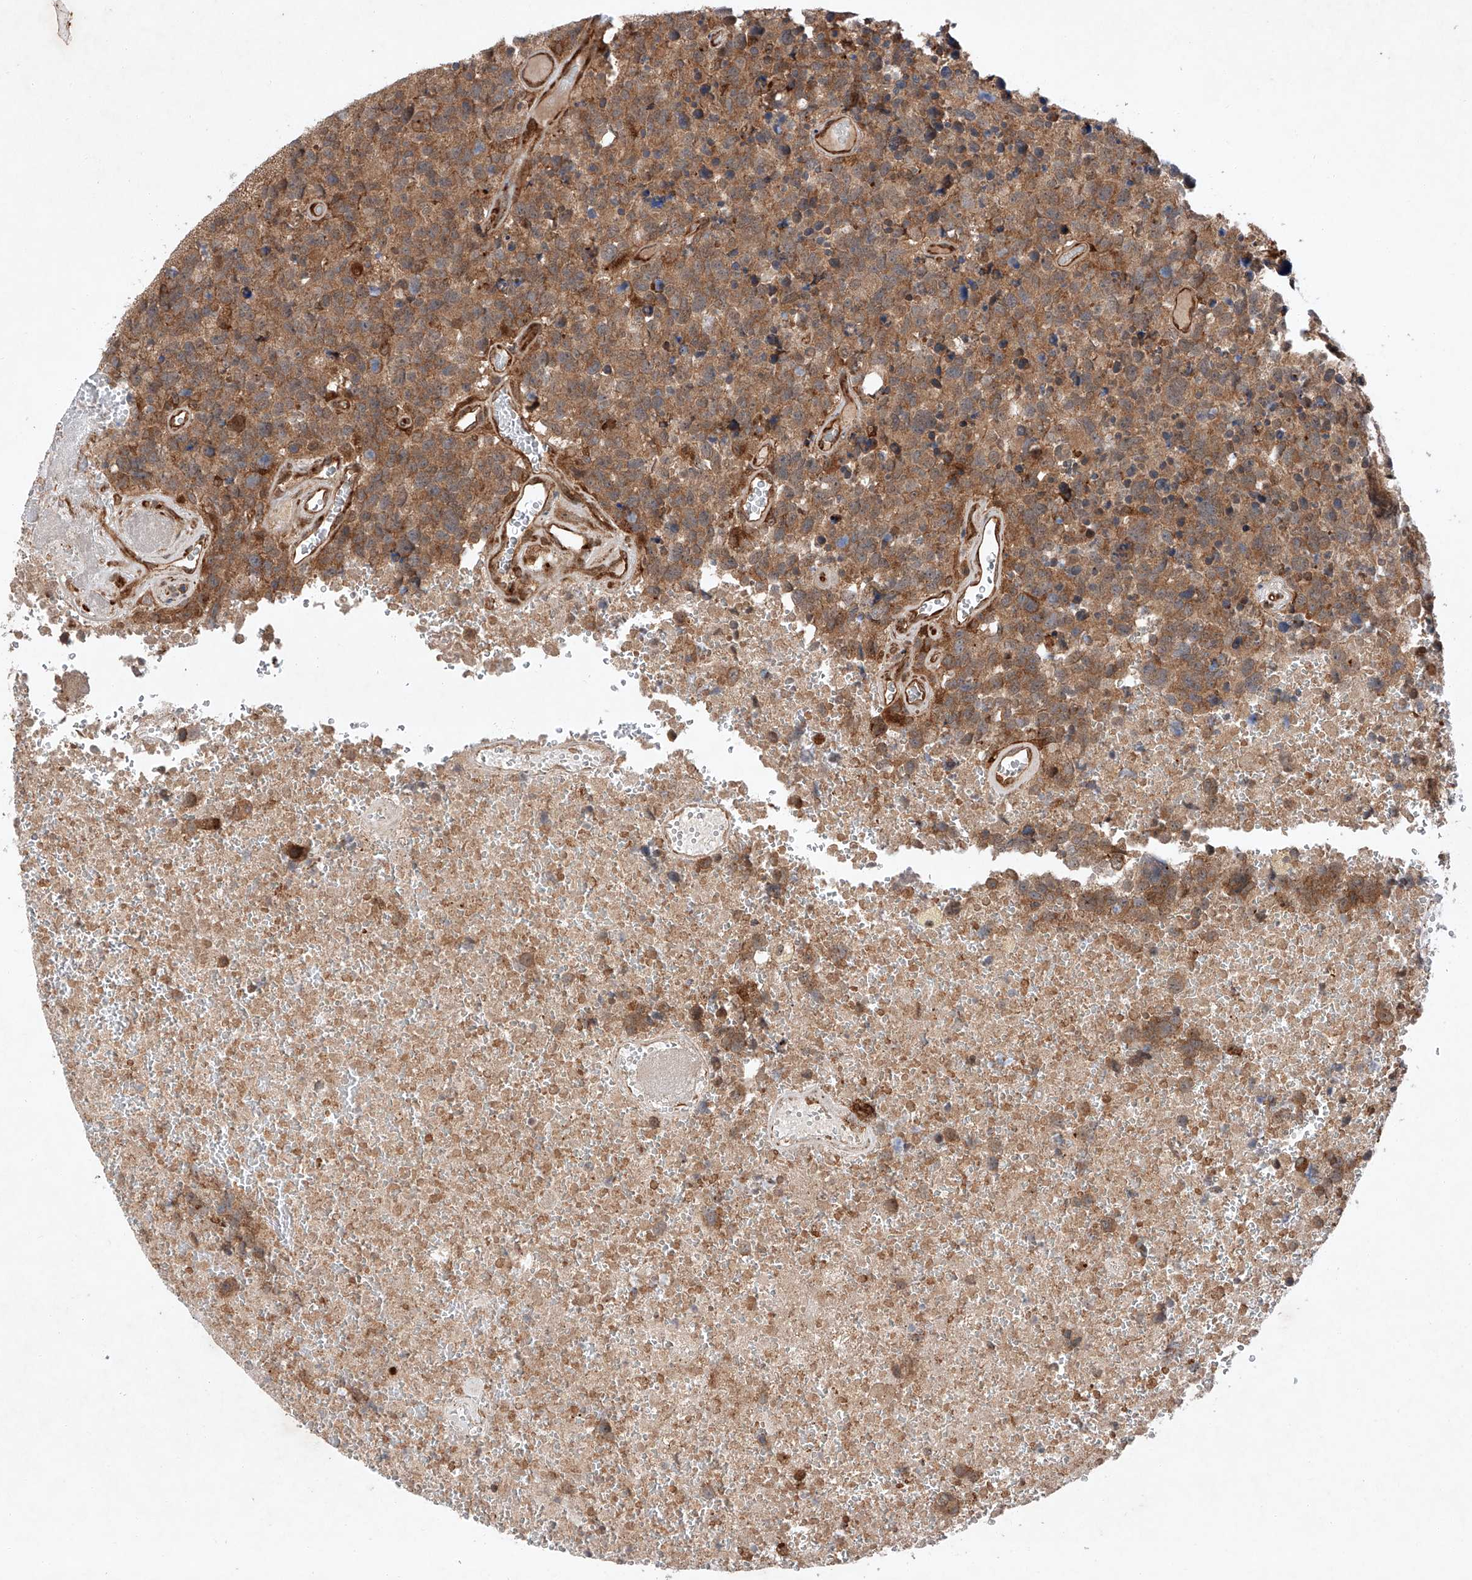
{"staining": {"intensity": "moderate", "quantity": ">75%", "location": "cytoplasmic/membranous"}, "tissue": "glioma", "cell_type": "Tumor cells", "image_type": "cancer", "snomed": [{"axis": "morphology", "description": "Glioma, malignant, High grade"}, {"axis": "topography", "description": "Brain"}], "caption": "High-magnification brightfield microscopy of high-grade glioma (malignant) stained with DAB (3,3'-diaminobenzidine) (brown) and counterstained with hematoxylin (blue). tumor cells exhibit moderate cytoplasmic/membranous expression is present in about>75% of cells.", "gene": "ZFP28", "patient": {"sex": "male", "age": 69}}